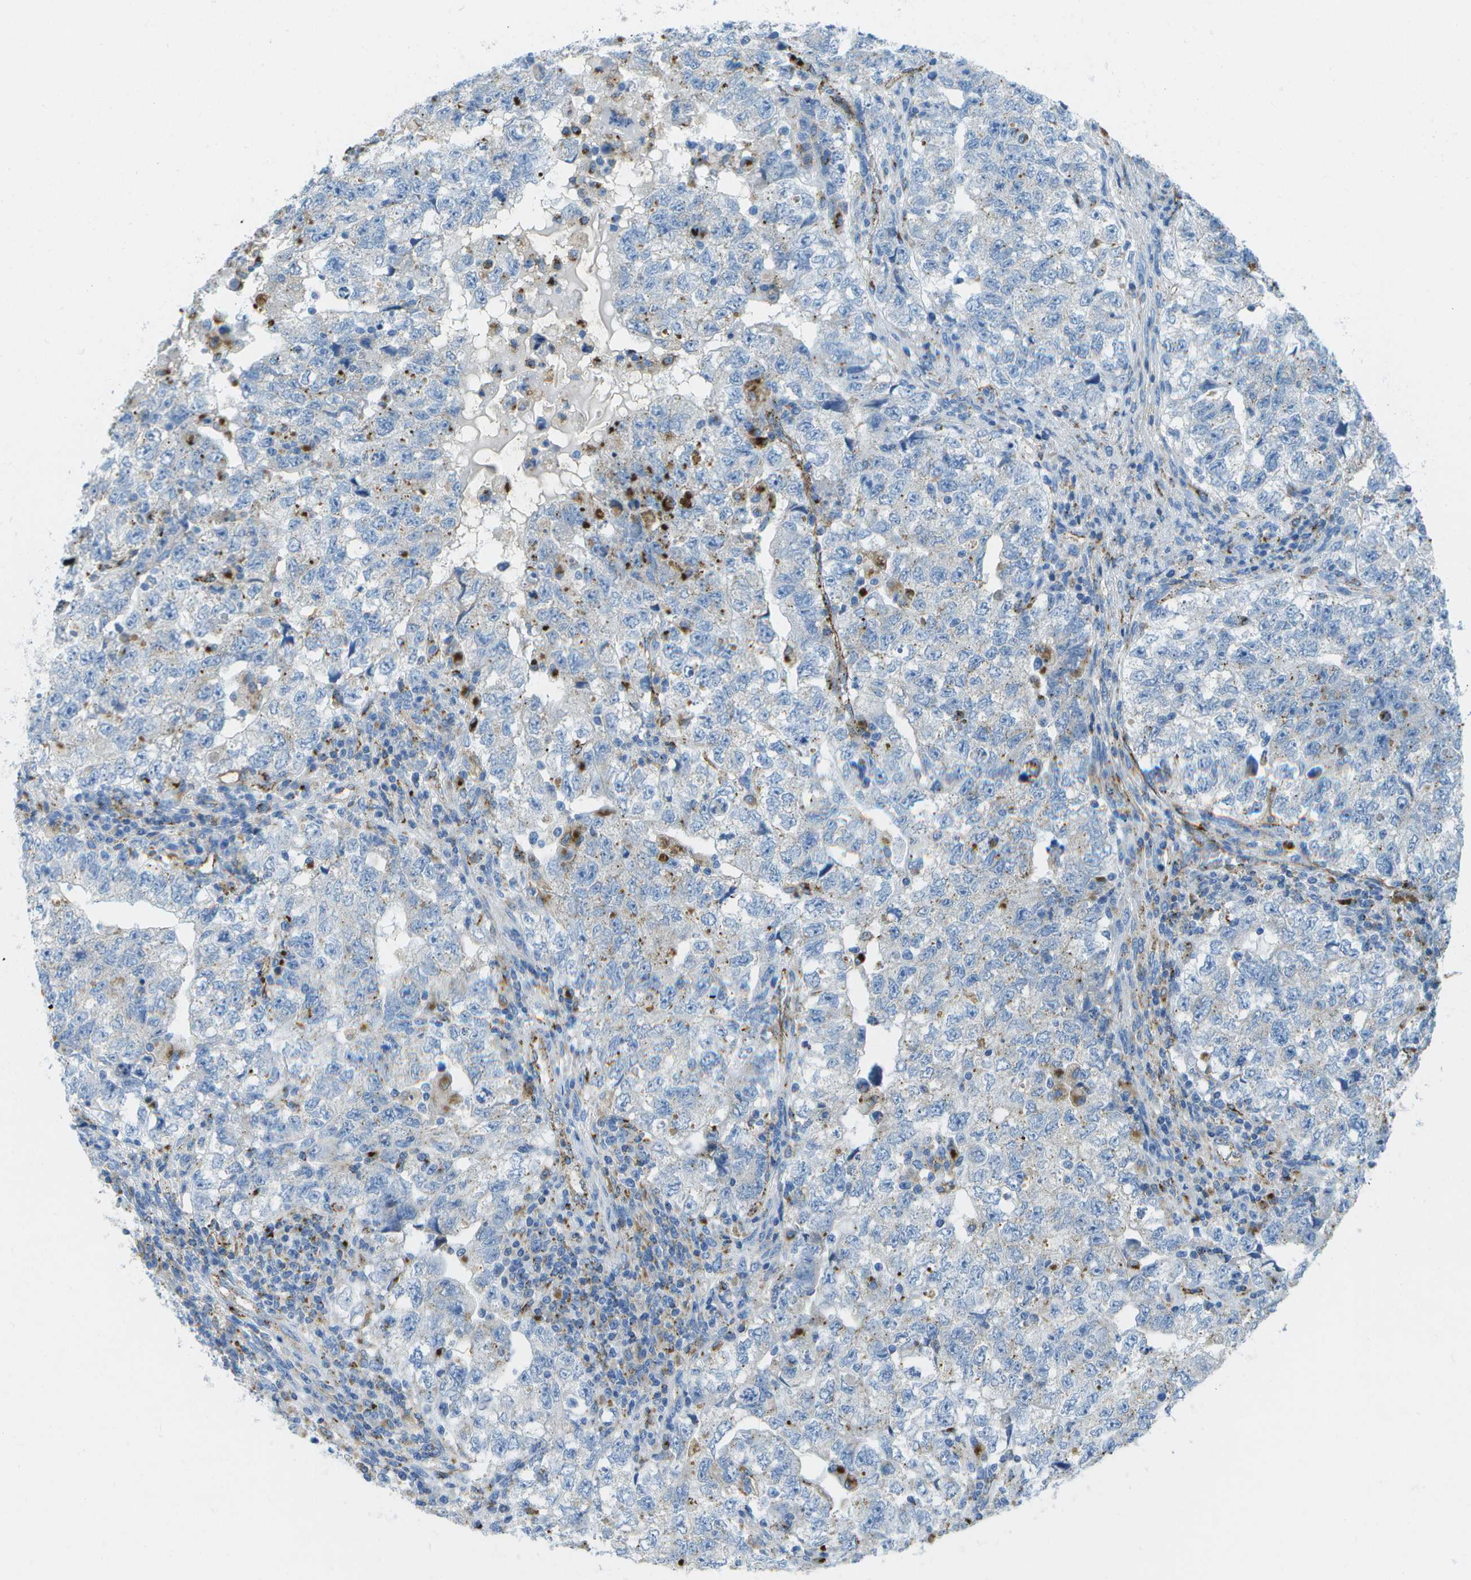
{"staining": {"intensity": "weak", "quantity": "<25%", "location": "cytoplasmic/membranous"}, "tissue": "testis cancer", "cell_type": "Tumor cells", "image_type": "cancer", "snomed": [{"axis": "morphology", "description": "Carcinoma, Embryonal, NOS"}, {"axis": "topography", "description": "Testis"}], "caption": "Human testis cancer stained for a protein using immunohistochemistry (IHC) demonstrates no positivity in tumor cells.", "gene": "PRCP", "patient": {"sex": "male", "age": 36}}